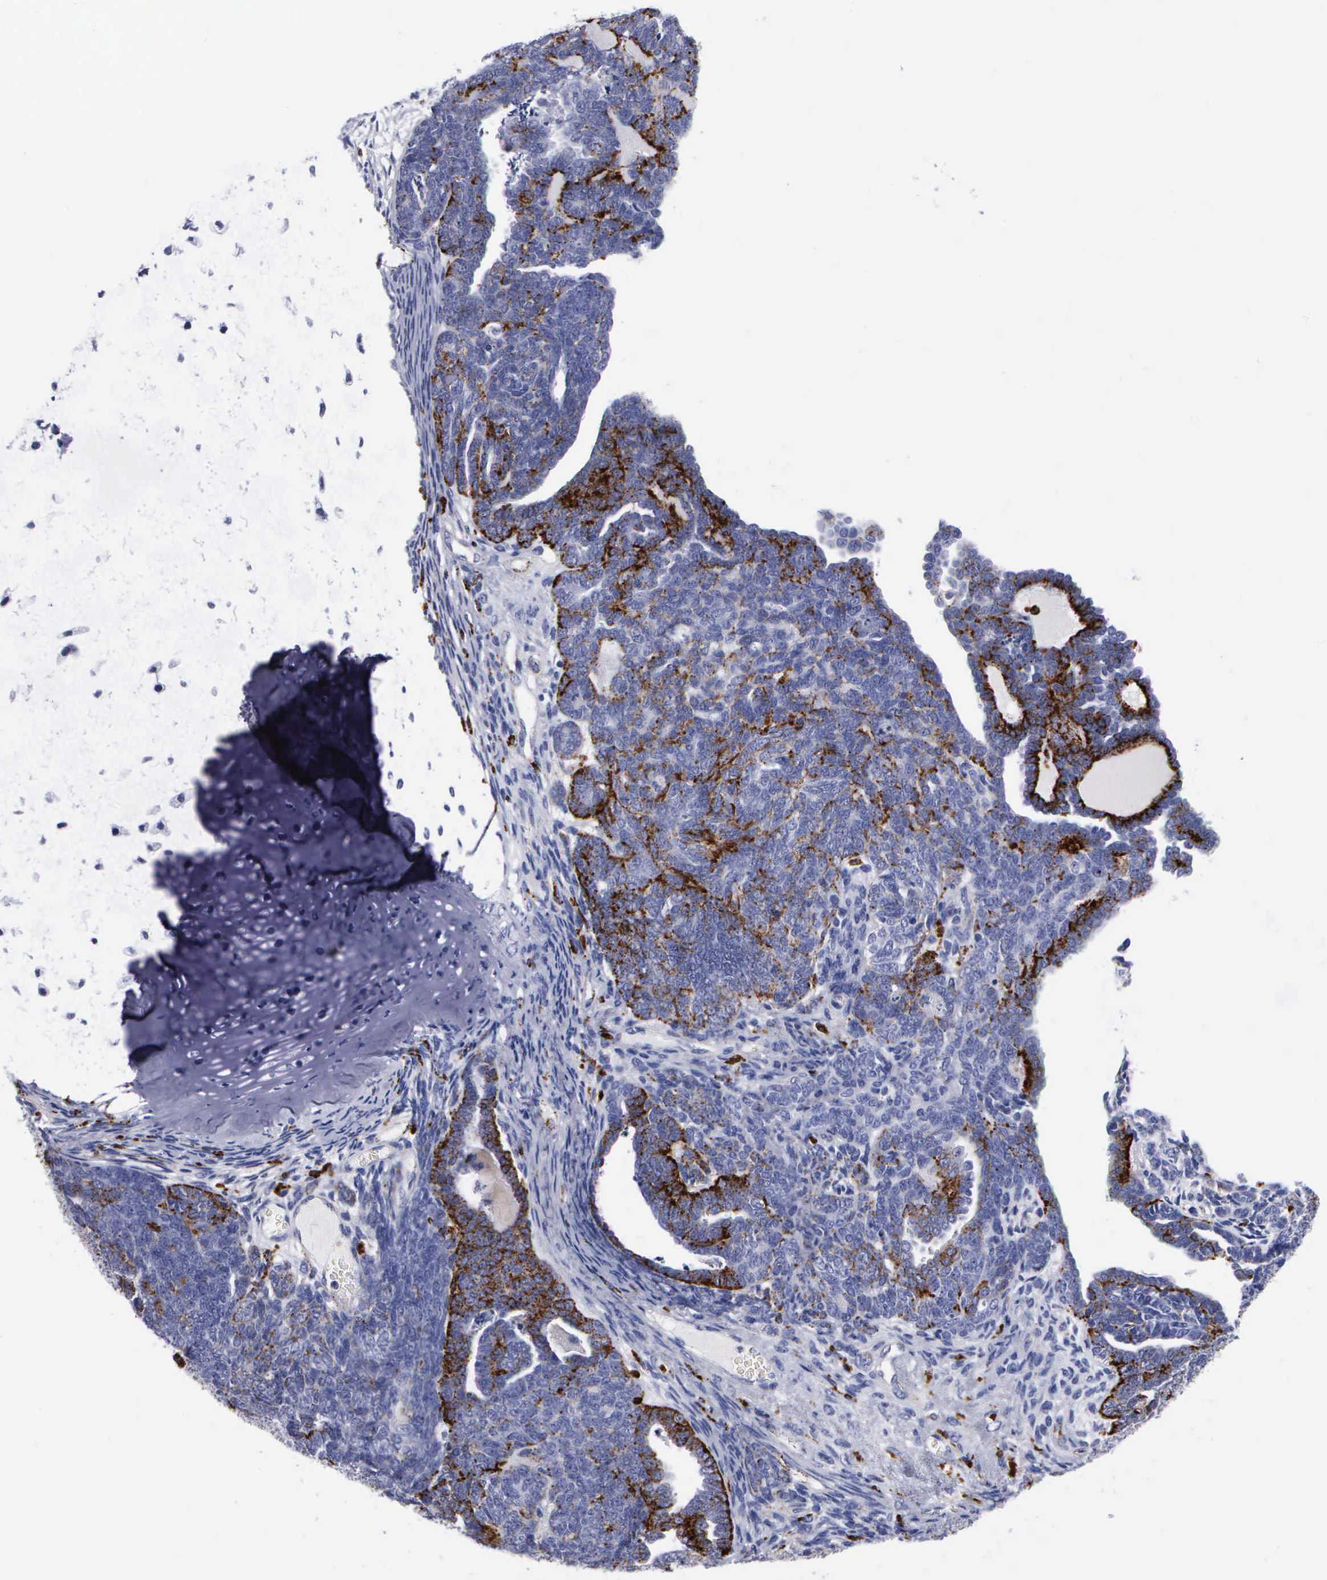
{"staining": {"intensity": "moderate", "quantity": "25%-75%", "location": "cytoplasmic/membranous"}, "tissue": "endometrial cancer", "cell_type": "Tumor cells", "image_type": "cancer", "snomed": [{"axis": "morphology", "description": "Neoplasm, malignant, NOS"}, {"axis": "topography", "description": "Endometrium"}], "caption": "Protein staining of neoplasm (malignant) (endometrial) tissue demonstrates moderate cytoplasmic/membranous expression in approximately 25%-75% of tumor cells.", "gene": "CTSH", "patient": {"sex": "female", "age": 74}}